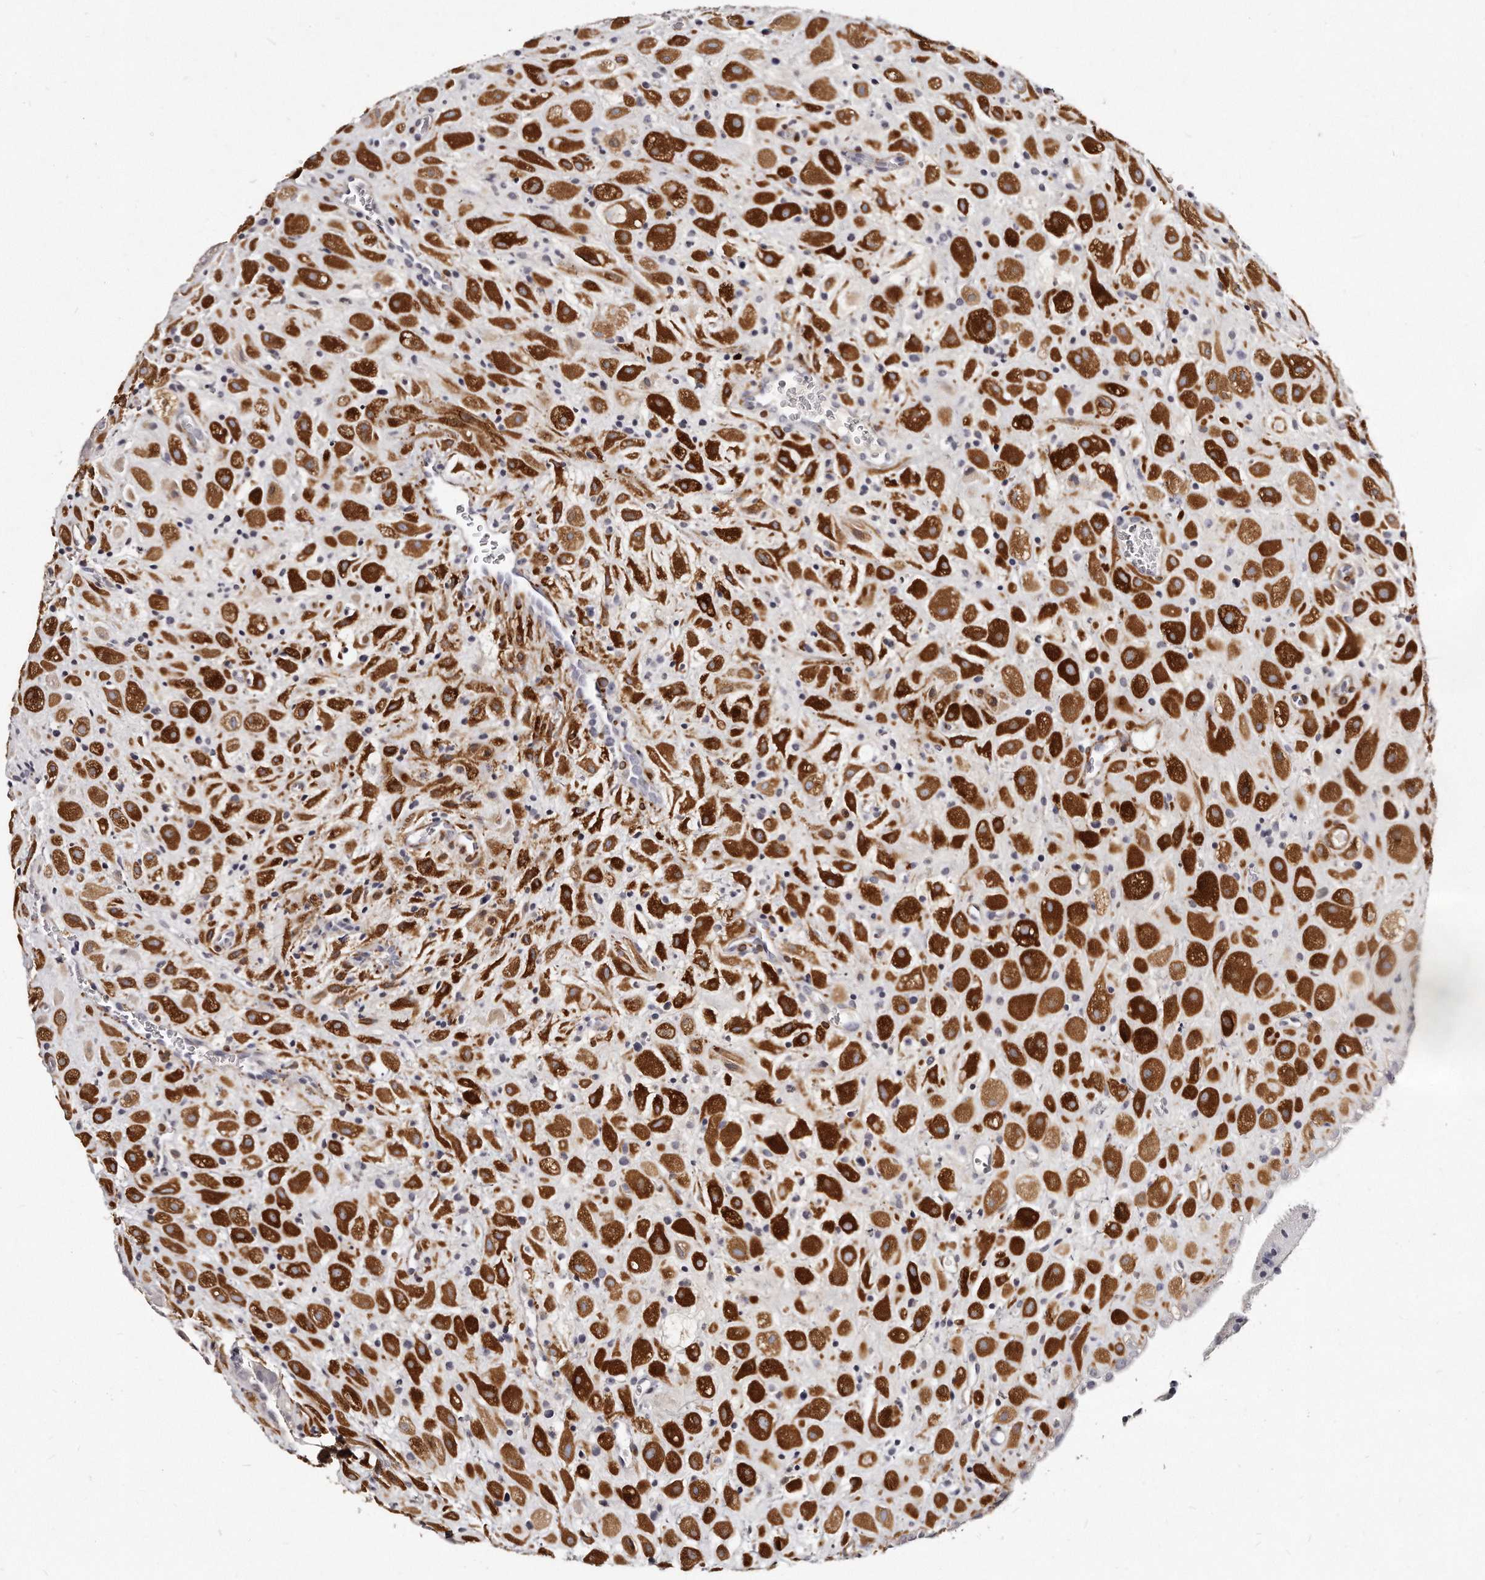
{"staining": {"intensity": "strong", "quantity": ">75%", "location": "cytoplasmic/membranous"}, "tissue": "placenta", "cell_type": "Decidual cells", "image_type": "normal", "snomed": [{"axis": "morphology", "description": "Normal tissue, NOS"}, {"axis": "topography", "description": "Placenta"}], "caption": "Human placenta stained with a protein marker shows strong staining in decidual cells.", "gene": "LMOD1", "patient": {"sex": "female", "age": 35}}